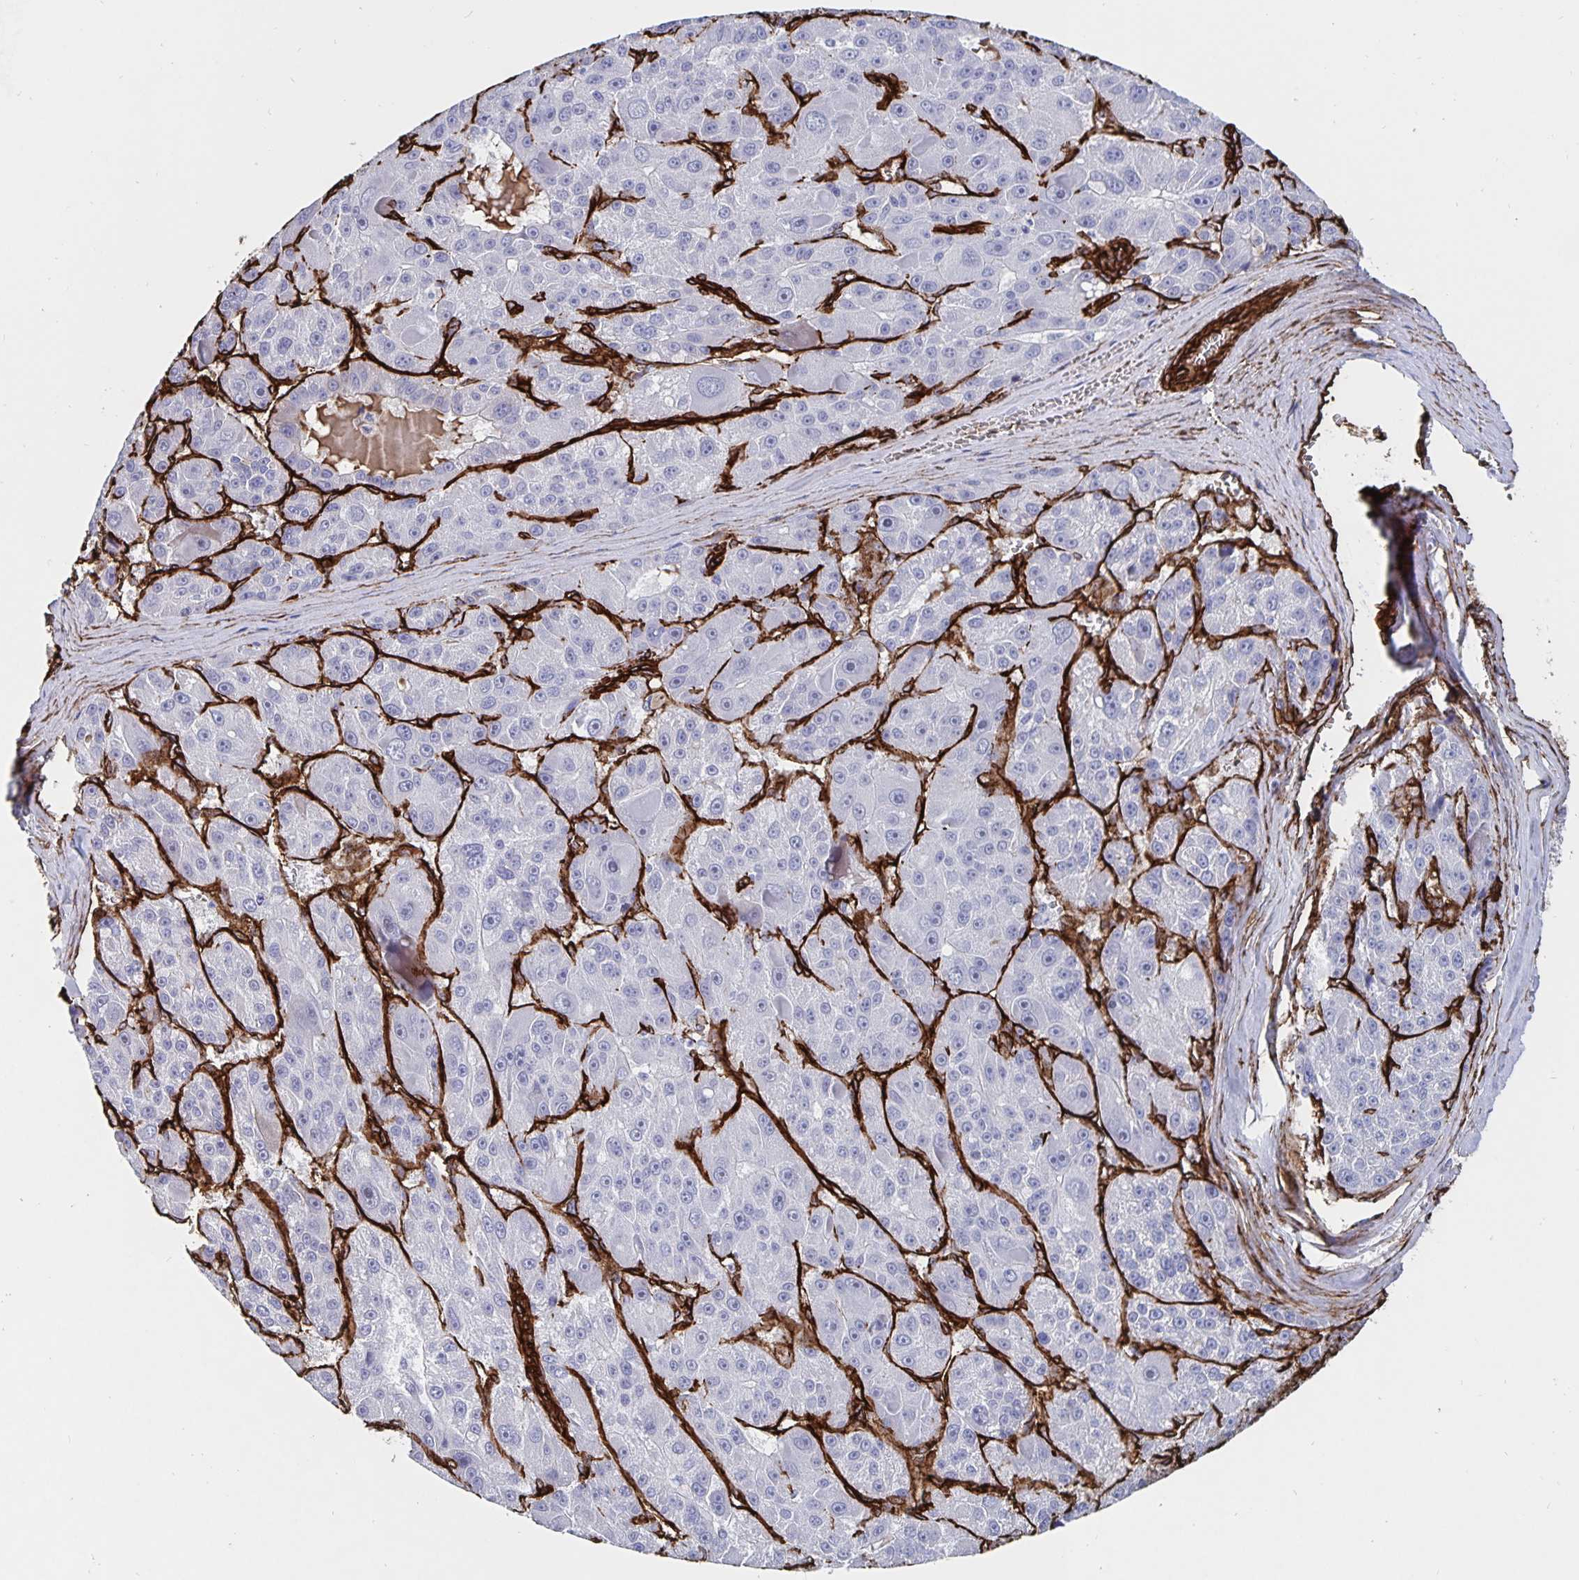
{"staining": {"intensity": "negative", "quantity": "none", "location": "none"}, "tissue": "liver cancer", "cell_type": "Tumor cells", "image_type": "cancer", "snomed": [{"axis": "morphology", "description": "Carcinoma, Hepatocellular, NOS"}, {"axis": "topography", "description": "Liver"}], "caption": "There is no significant expression in tumor cells of liver hepatocellular carcinoma.", "gene": "DCHS2", "patient": {"sex": "male", "age": 76}}